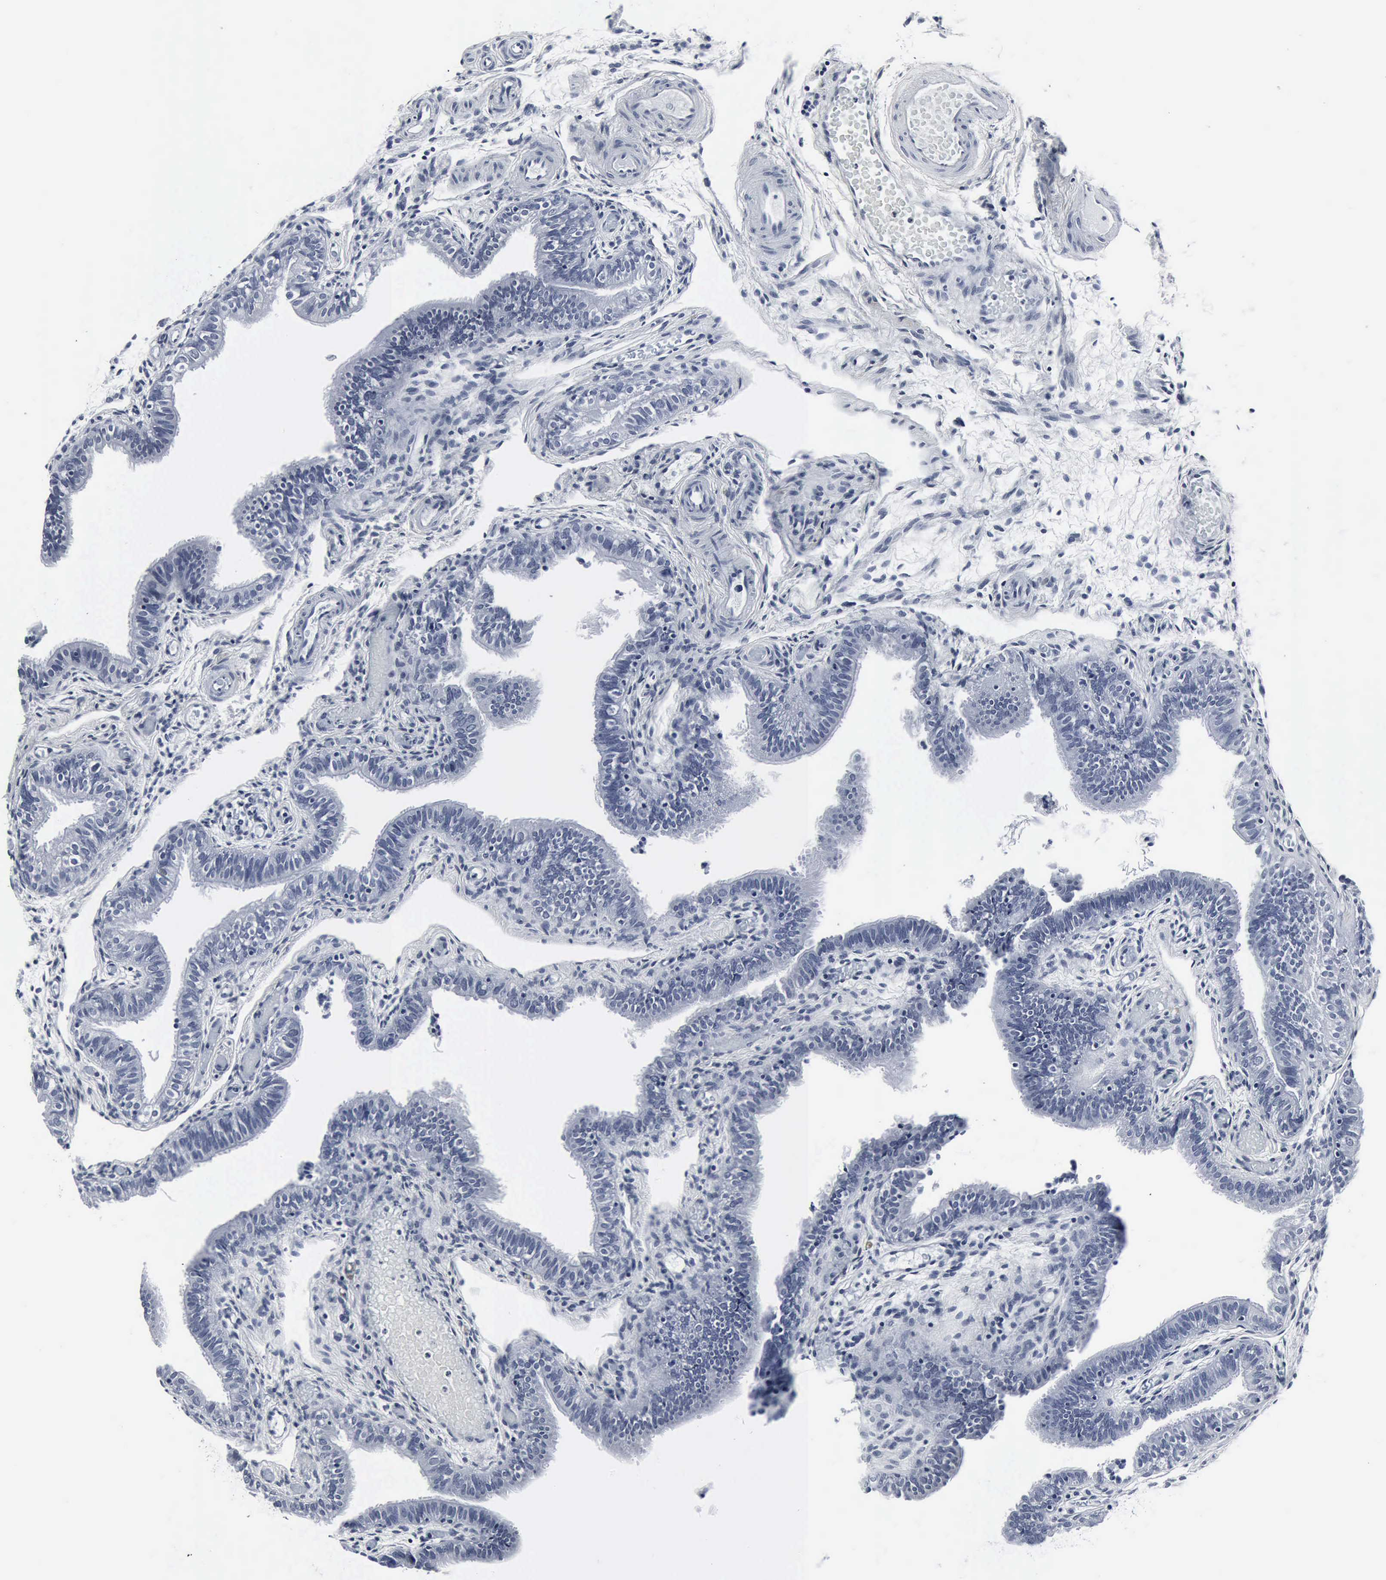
{"staining": {"intensity": "negative", "quantity": "none", "location": "none"}, "tissue": "fallopian tube", "cell_type": "Glandular cells", "image_type": "normal", "snomed": [{"axis": "morphology", "description": "Normal tissue, NOS"}, {"axis": "morphology", "description": "Dermoid, NOS"}, {"axis": "topography", "description": "Fallopian tube"}], "caption": "DAB (3,3'-diaminobenzidine) immunohistochemical staining of normal fallopian tube demonstrates no significant expression in glandular cells. (Immunohistochemistry (ihc), brightfield microscopy, high magnification).", "gene": "SNAP25", "patient": {"sex": "female", "age": 33}}